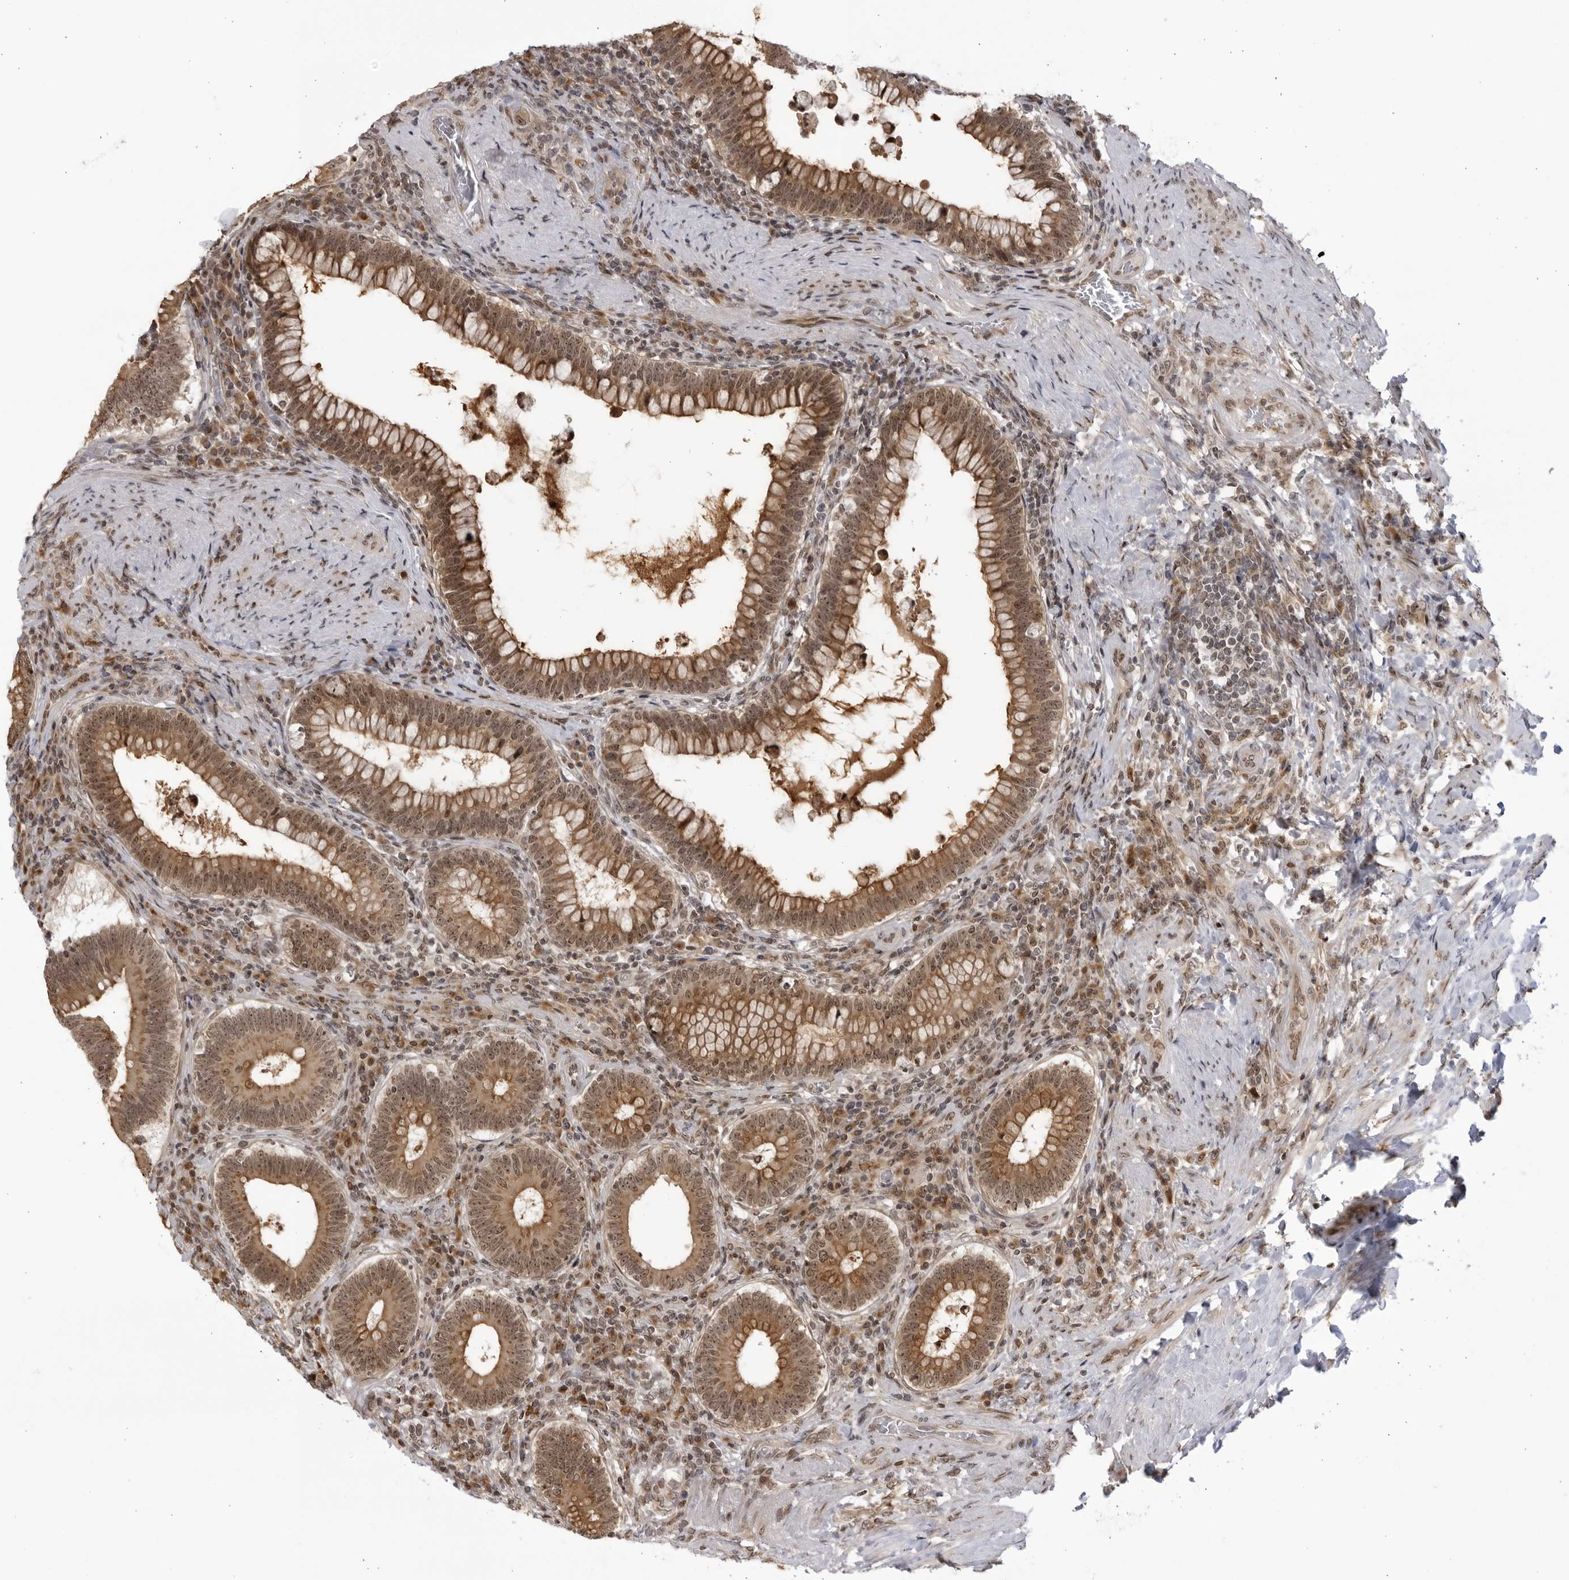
{"staining": {"intensity": "moderate", "quantity": ">75%", "location": "cytoplasmic/membranous,nuclear"}, "tissue": "colorectal cancer", "cell_type": "Tumor cells", "image_type": "cancer", "snomed": [{"axis": "morphology", "description": "Normal tissue, NOS"}, {"axis": "topography", "description": "Colon"}], "caption": "Colorectal cancer stained with a protein marker exhibits moderate staining in tumor cells.", "gene": "RASGEF1C", "patient": {"sex": "female", "age": 82}}